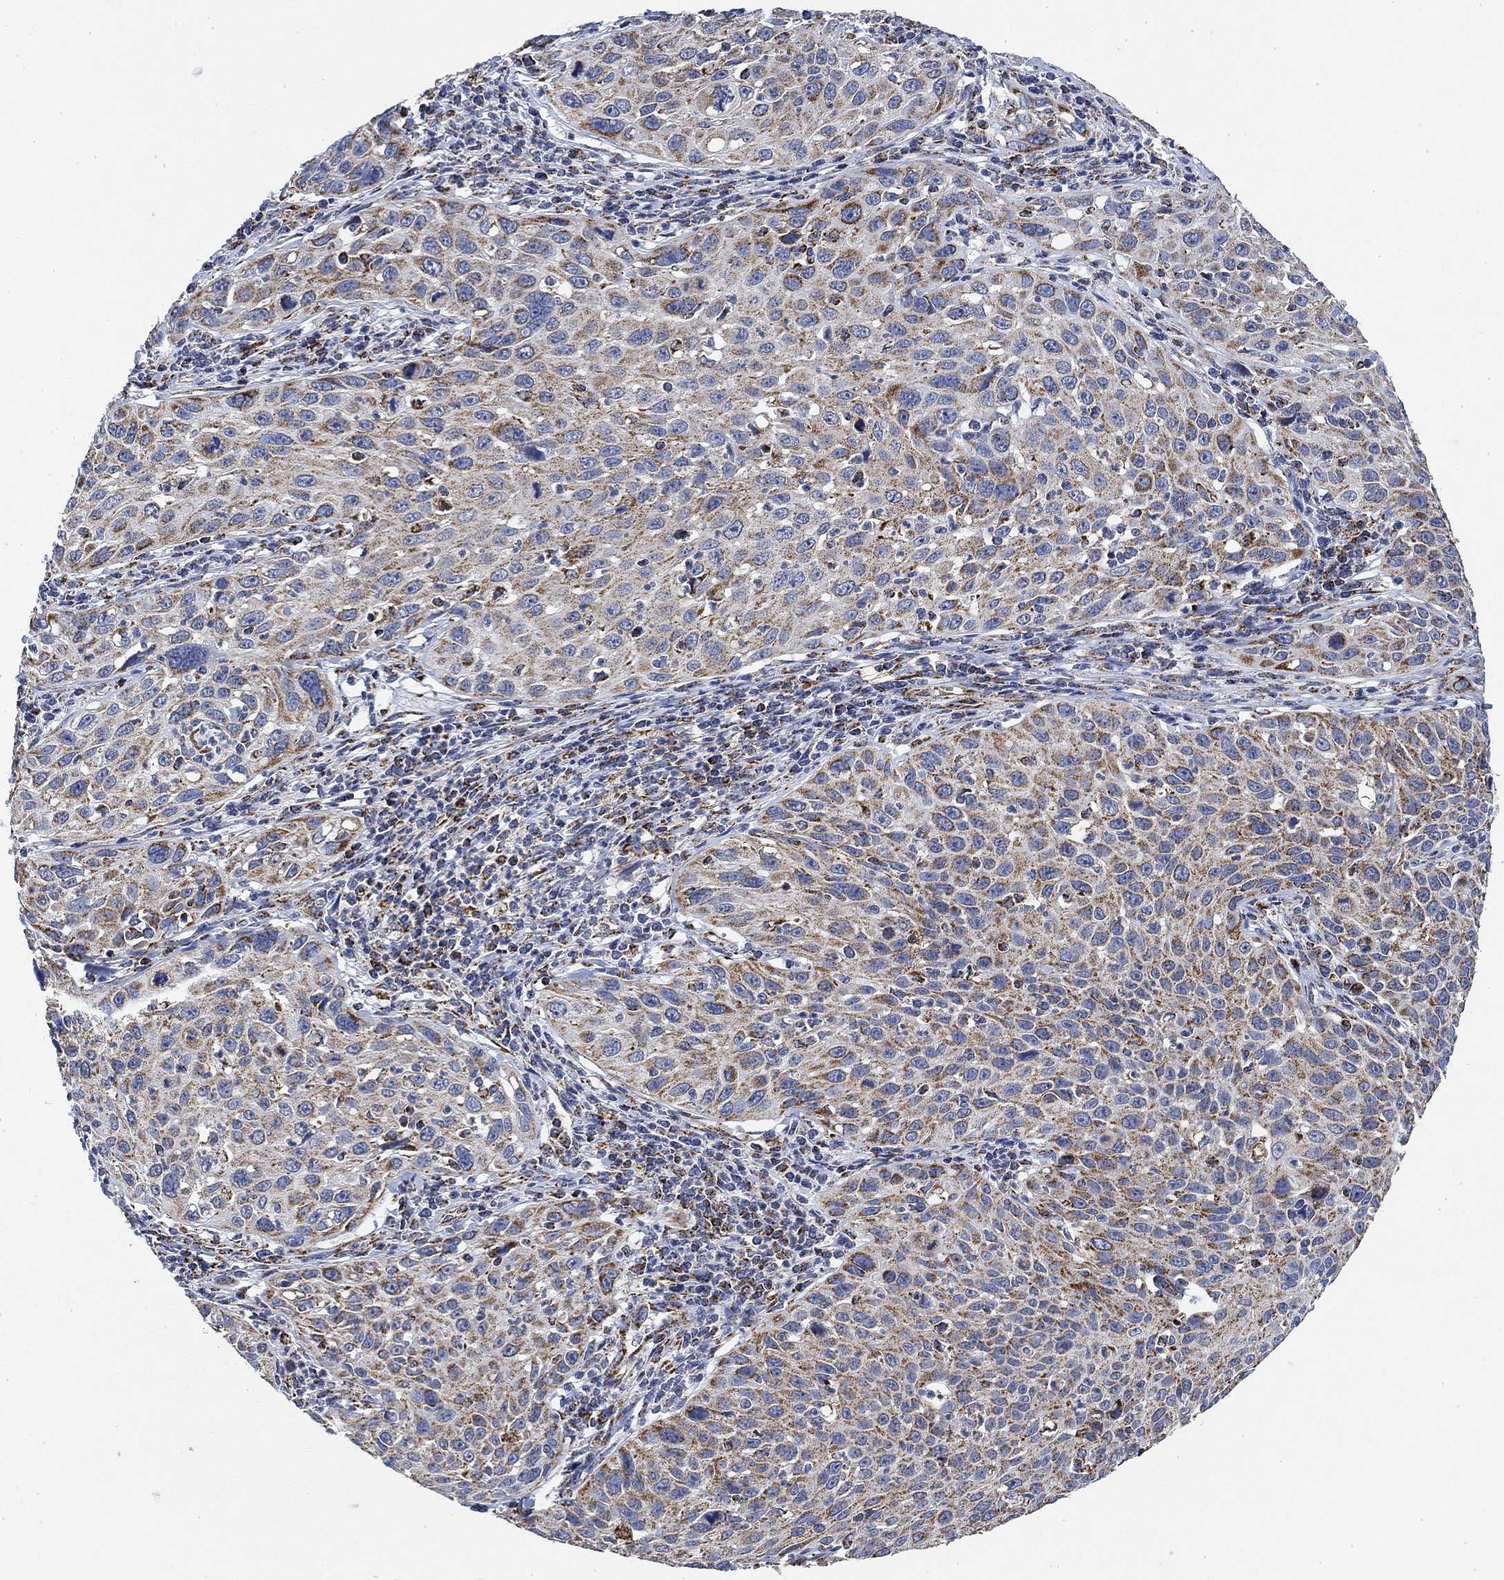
{"staining": {"intensity": "moderate", "quantity": "<25%", "location": "cytoplasmic/membranous"}, "tissue": "cervical cancer", "cell_type": "Tumor cells", "image_type": "cancer", "snomed": [{"axis": "morphology", "description": "Squamous cell carcinoma, NOS"}, {"axis": "topography", "description": "Cervix"}], "caption": "About <25% of tumor cells in cervical squamous cell carcinoma show moderate cytoplasmic/membranous protein staining as visualized by brown immunohistochemical staining.", "gene": "NDUFS3", "patient": {"sex": "female", "age": 26}}